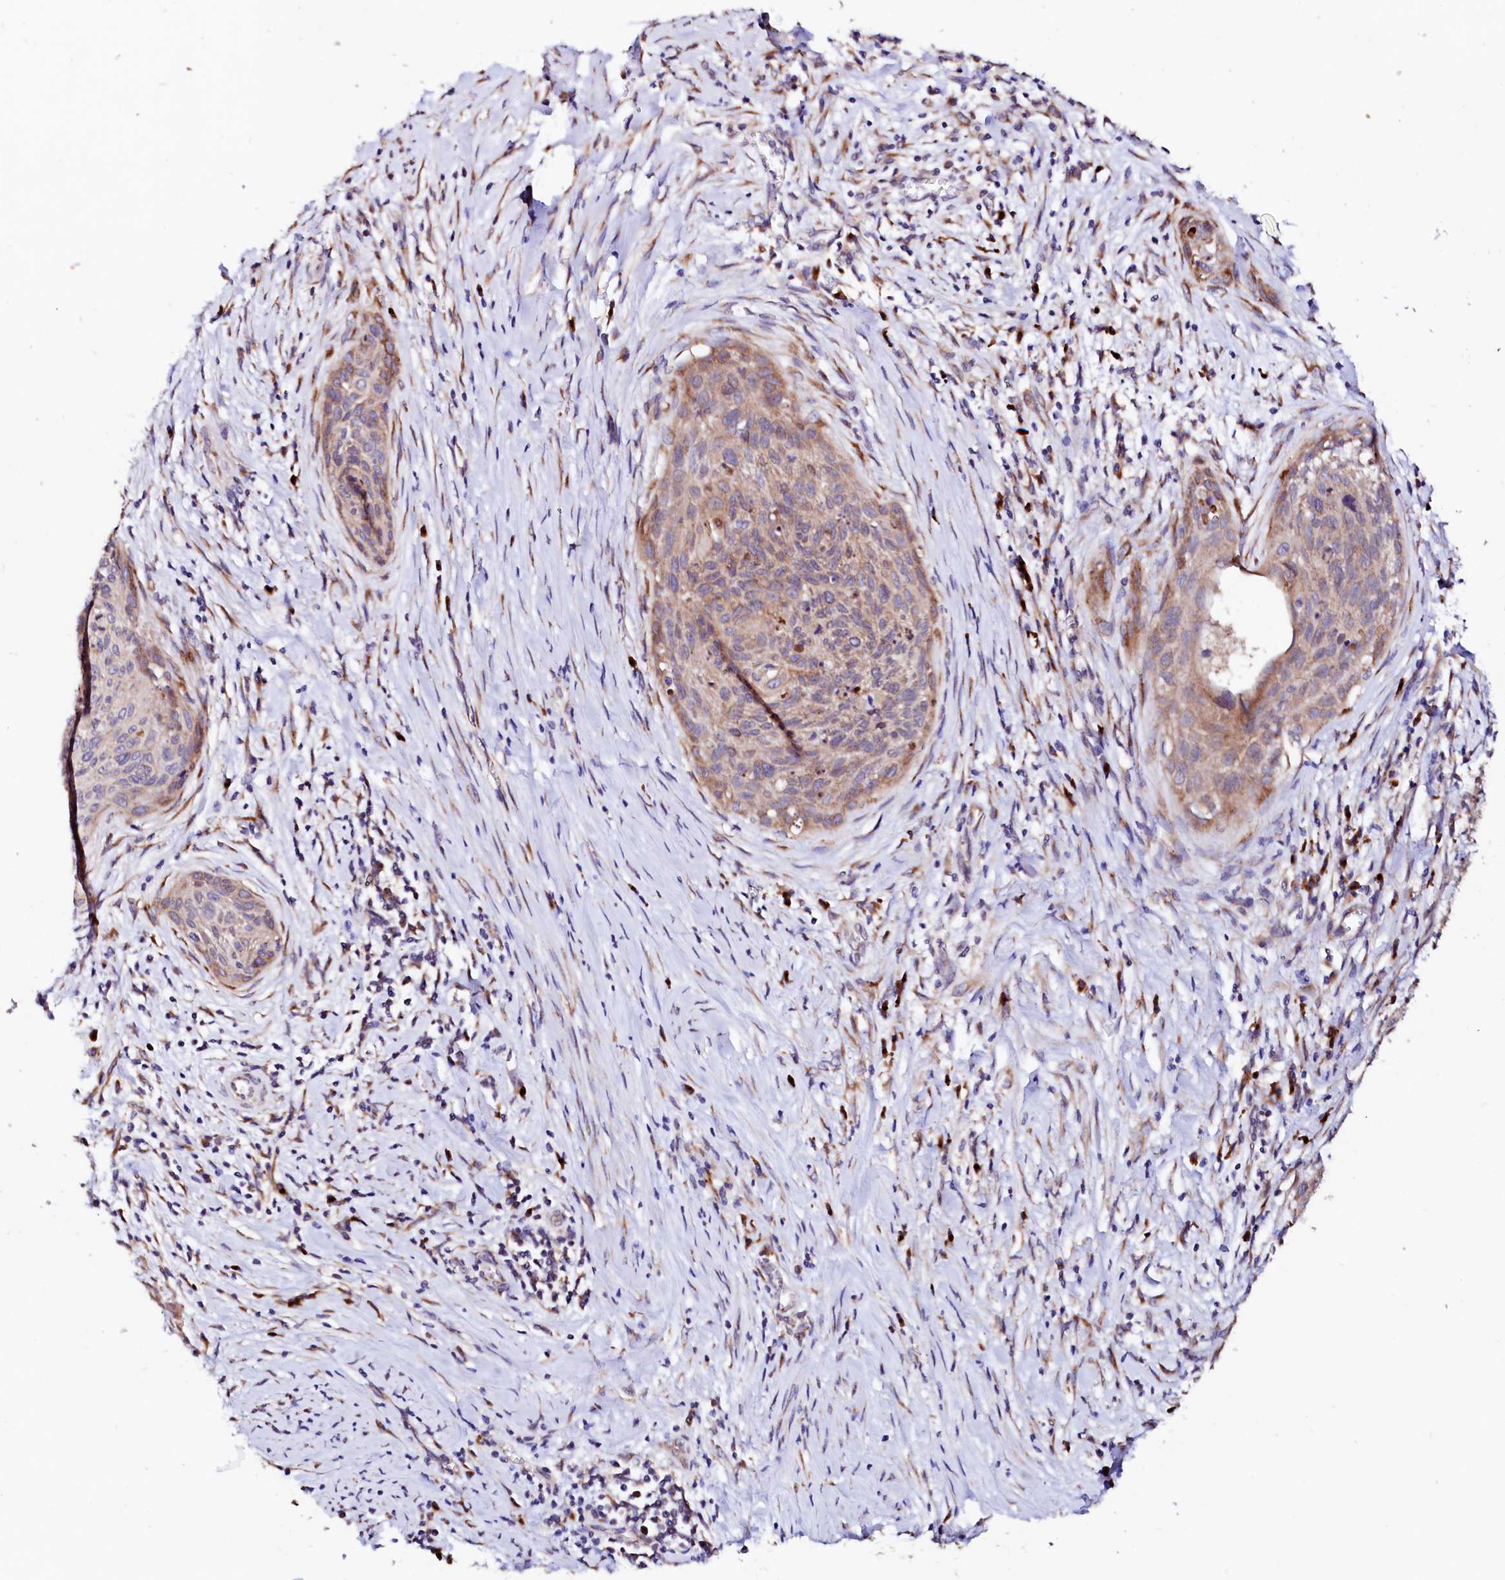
{"staining": {"intensity": "moderate", "quantity": "<25%", "location": "cytoplasmic/membranous"}, "tissue": "cervical cancer", "cell_type": "Tumor cells", "image_type": "cancer", "snomed": [{"axis": "morphology", "description": "Squamous cell carcinoma, NOS"}, {"axis": "topography", "description": "Cervix"}], "caption": "Immunohistochemistry image of neoplastic tissue: human cervical squamous cell carcinoma stained using IHC displays low levels of moderate protein expression localized specifically in the cytoplasmic/membranous of tumor cells, appearing as a cytoplasmic/membranous brown color.", "gene": "LMAN1", "patient": {"sex": "female", "age": 55}}